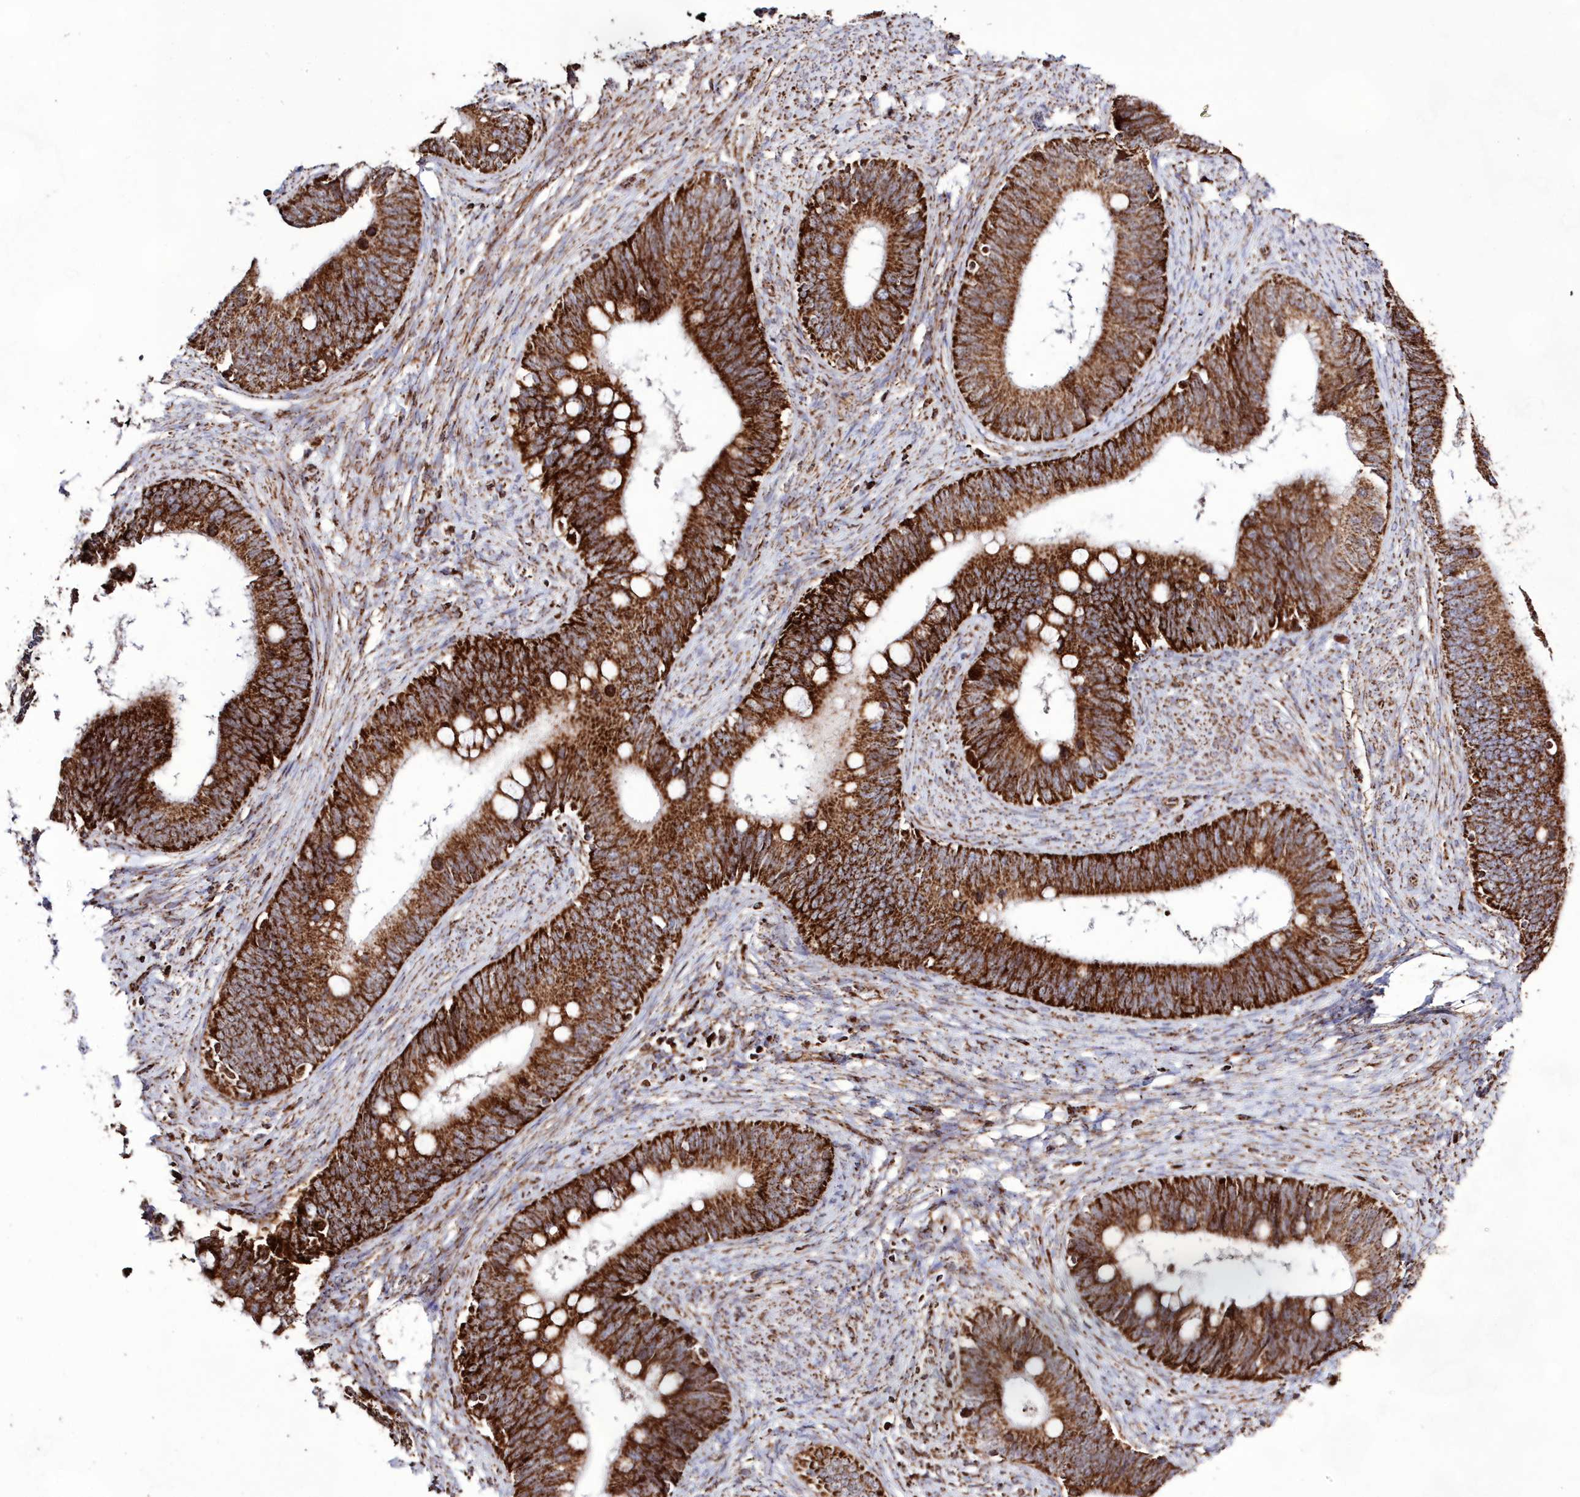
{"staining": {"intensity": "strong", "quantity": ">75%", "location": "cytoplasmic/membranous"}, "tissue": "cervical cancer", "cell_type": "Tumor cells", "image_type": "cancer", "snomed": [{"axis": "morphology", "description": "Adenocarcinoma, NOS"}, {"axis": "topography", "description": "Cervix"}], "caption": "Adenocarcinoma (cervical) stained for a protein shows strong cytoplasmic/membranous positivity in tumor cells.", "gene": "HADHB", "patient": {"sex": "female", "age": 42}}